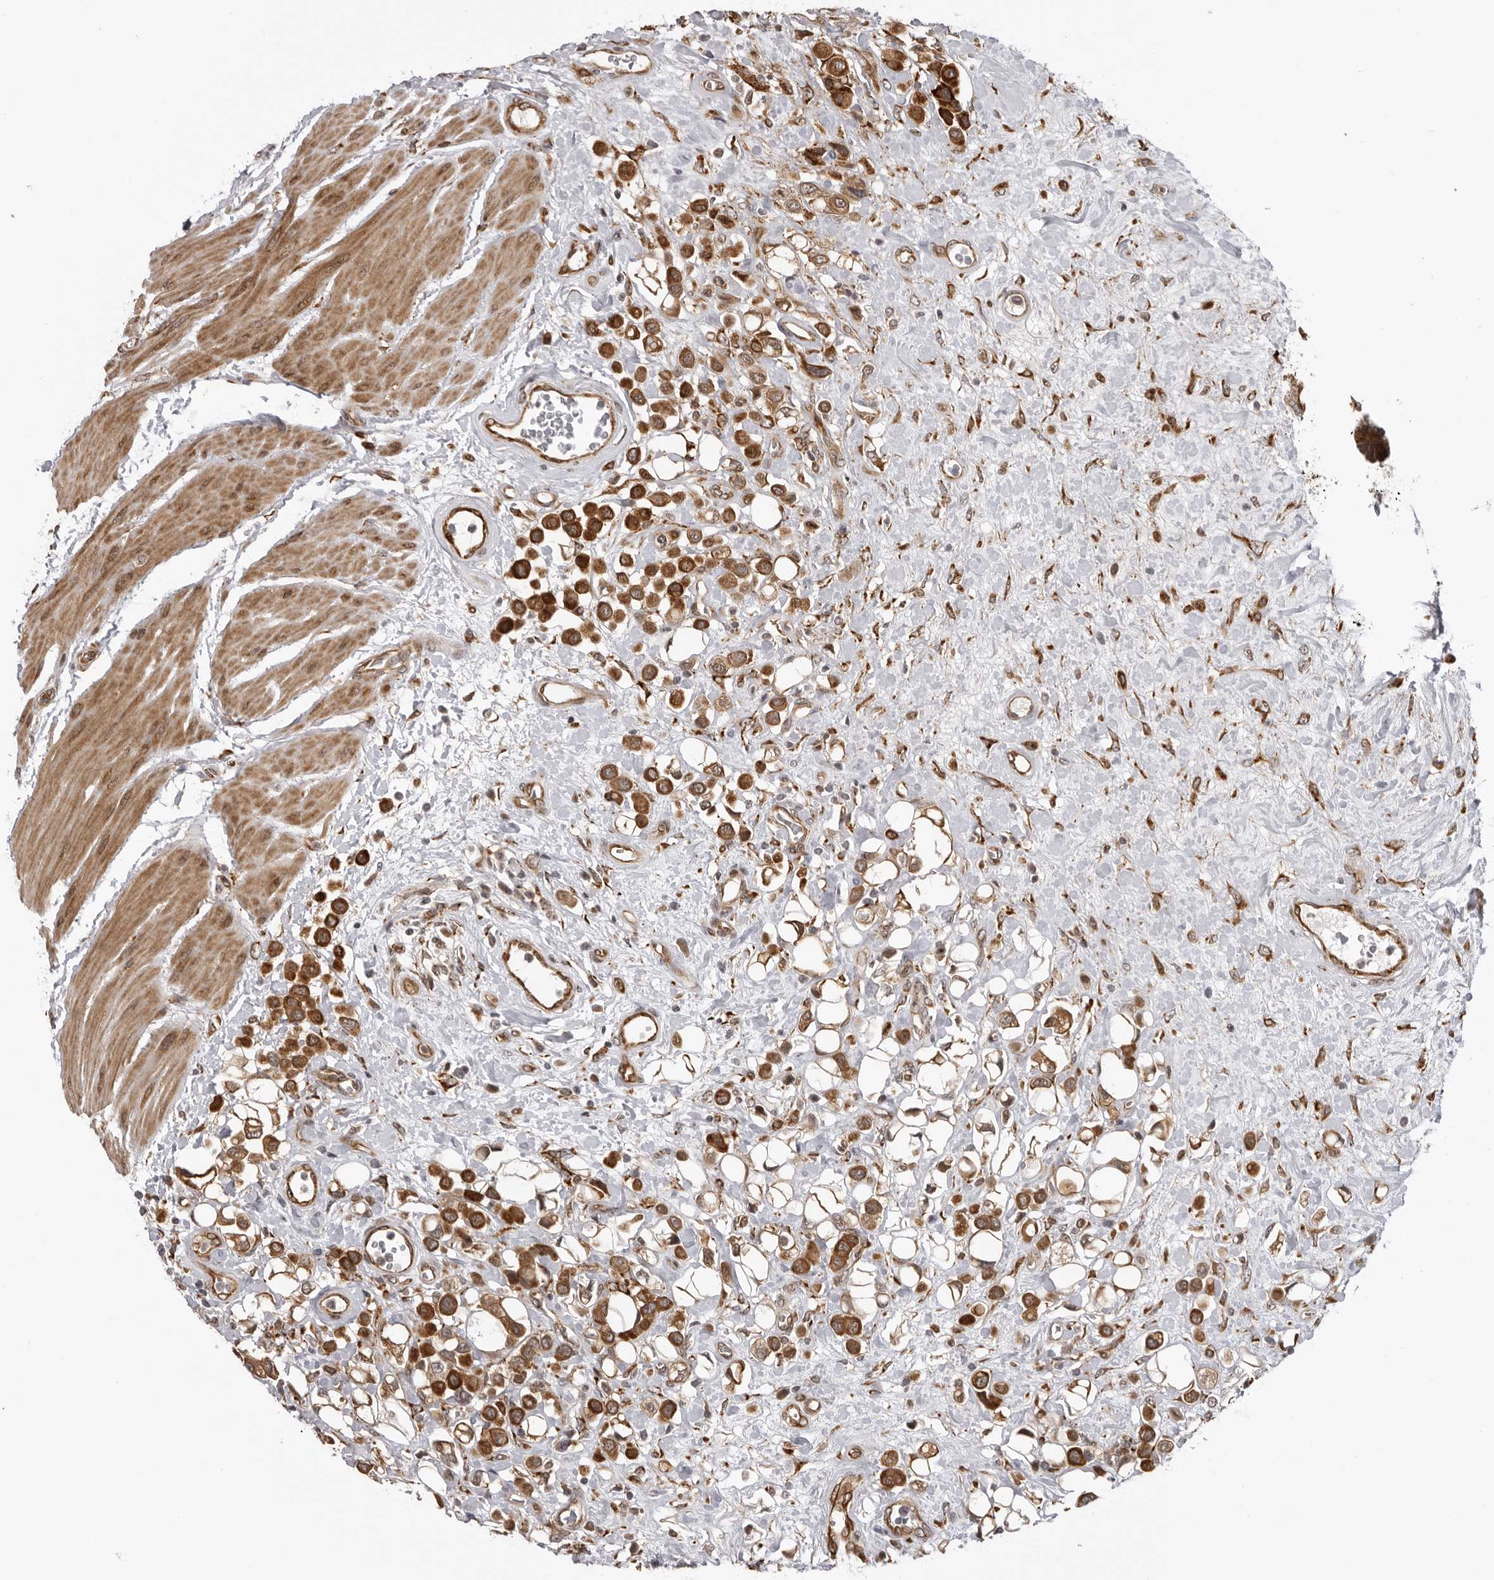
{"staining": {"intensity": "strong", "quantity": ">75%", "location": "cytoplasmic/membranous"}, "tissue": "urothelial cancer", "cell_type": "Tumor cells", "image_type": "cancer", "snomed": [{"axis": "morphology", "description": "Urothelial carcinoma, High grade"}, {"axis": "topography", "description": "Urinary bladder"}], "caption": "High-magnification brightfield microscopy of high-grade urothelial carcinoma stained with DAB (3,3'-diaminobenzidine) (brown) and counterstained with hematoxylin (blue). tumor cells exhibit strong cytoplasmic/membranous positivity is appreciated in approximately>75% of cells.", "gene": "DNAH14", "patient": {"sex": "male", "age": 50}}